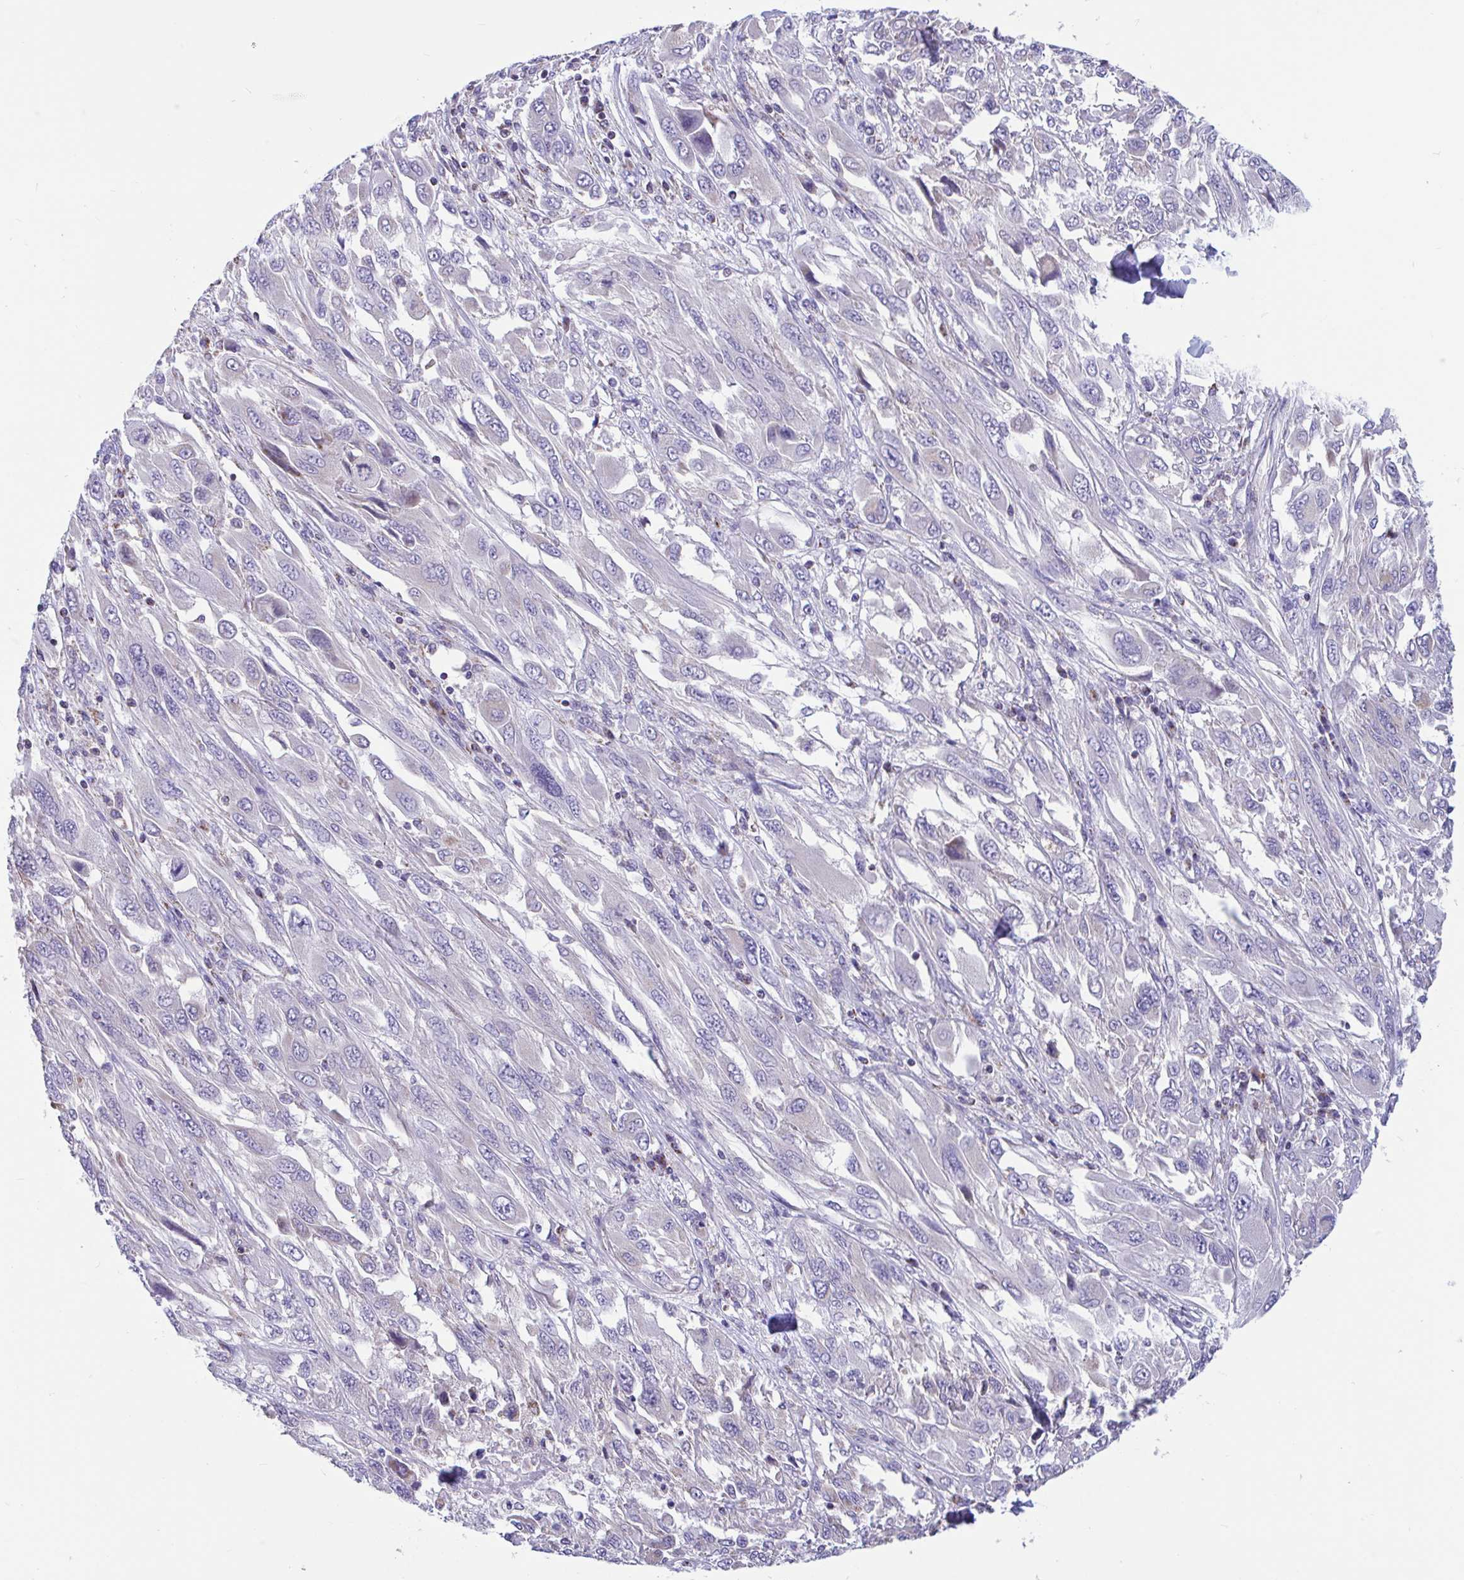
{"staining": {"intensity": "negative", "quantity": "none", "location": "none"}, "tissue": "melanoma", "cell_type": "Tumor cells", "image_type": "cancer", "snomed": [{"axis": "morphology", "description": "Malignant melanoma, NOS"}, {"axis": "topography", "description": "Skin"}], "caption": "Photomicrograph shows no significant protein staining in tumor cells of malignant melanoma. Brightfield microscopy of IHC stained with DAB (3,3'-diaminobenzidine) (brown) and hematoxylin (blue), captured at high magnification.", "gene": "OR13A1", "patient": {"sex": "female", "age": 91}}